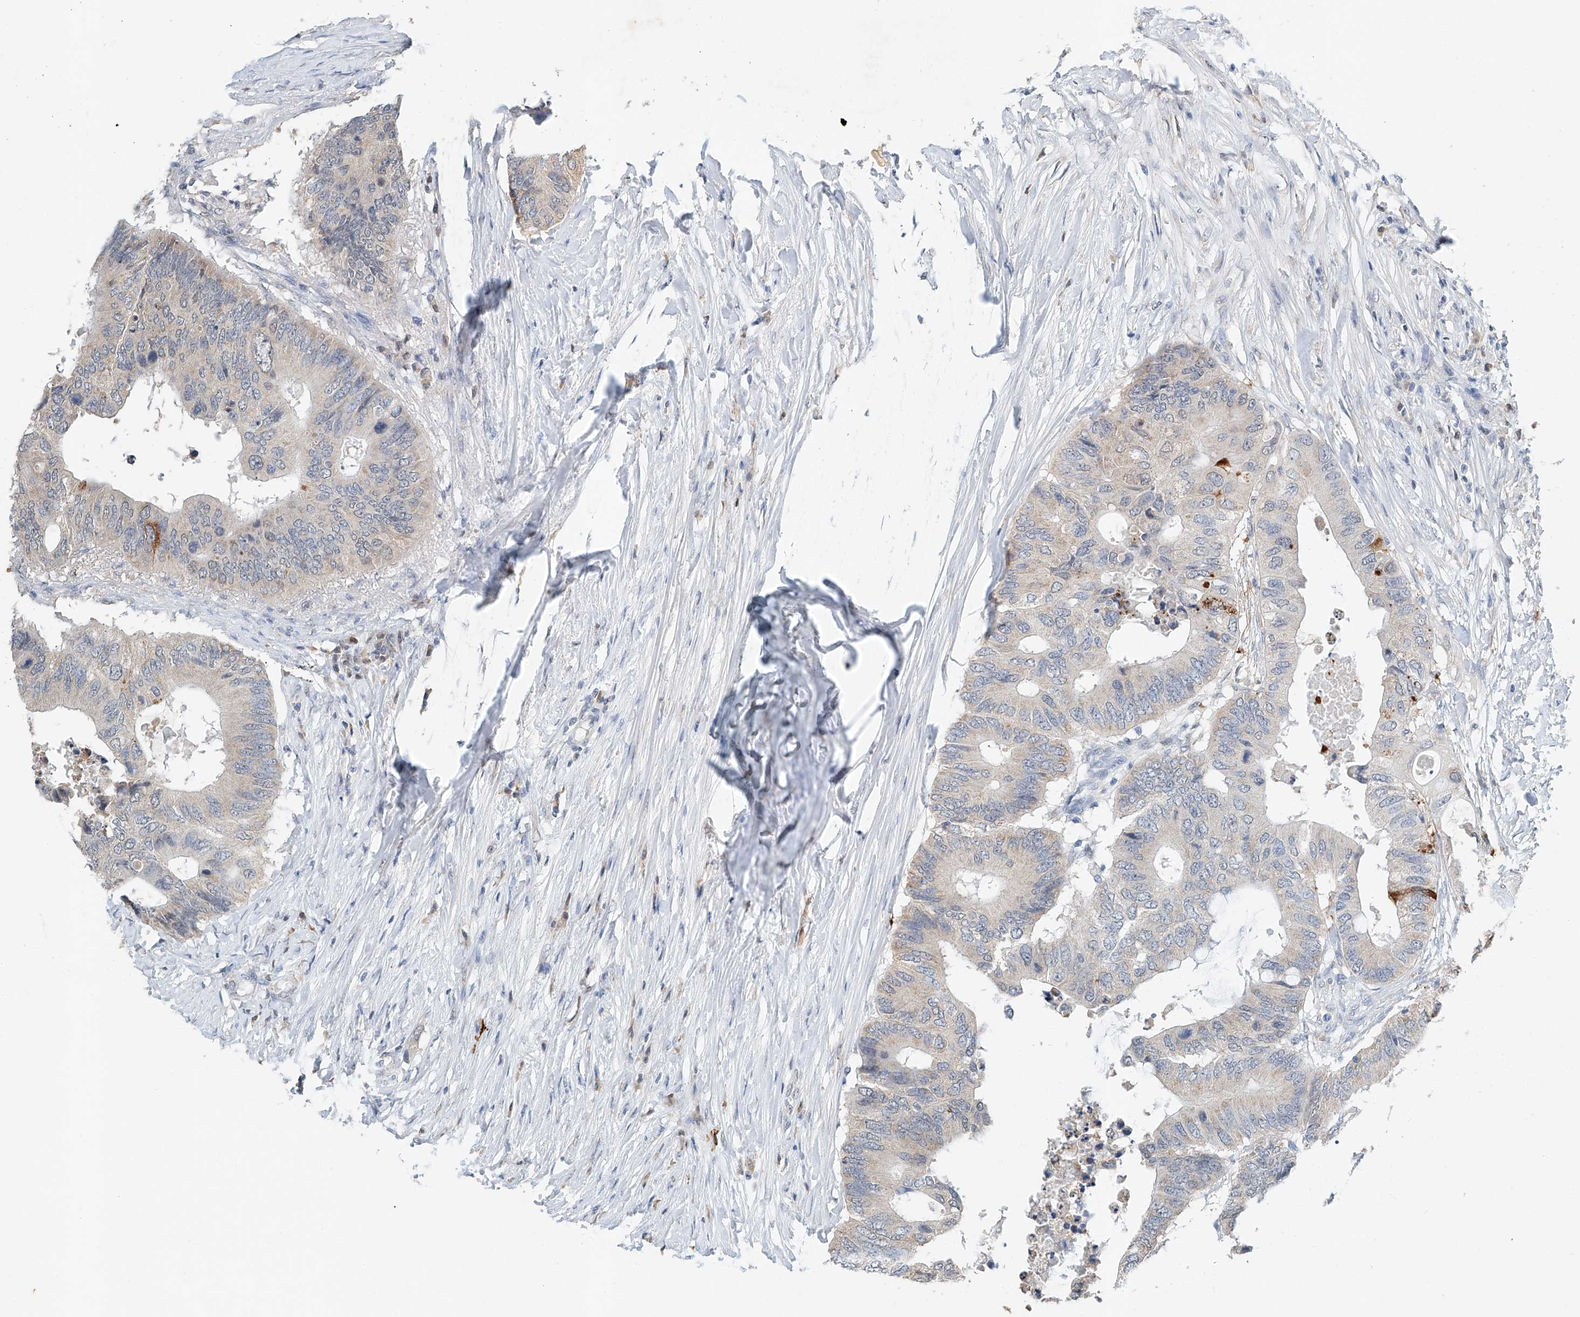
{"staining": {"intensity": "moderate", "quantity": "<25%", "location": "cytoplasmic/membranous"}, "tissue": "colorectal cancer", "cell_type": "Tumor cells", "image_type": "cancer", "snomed": [{"axis": "morphology", "description": "Adenocarcinoma, NOS"}, {"axis": "topography", "description": "Colon"}], "caption": "Adenocarcinoma (colorectal) was stained to show a protein in brown. There is low levels of moderate cytoplasmic/membranous positivity in approximately <25% of tumor cells. The staining was performed using DAB to visualize the protein expression in brown, while the nuclei were stained in blue with hematoxylin (Magnification: 20x).", "gene": "CTDP1", "patient": {"sex": "male", "age": 71}}